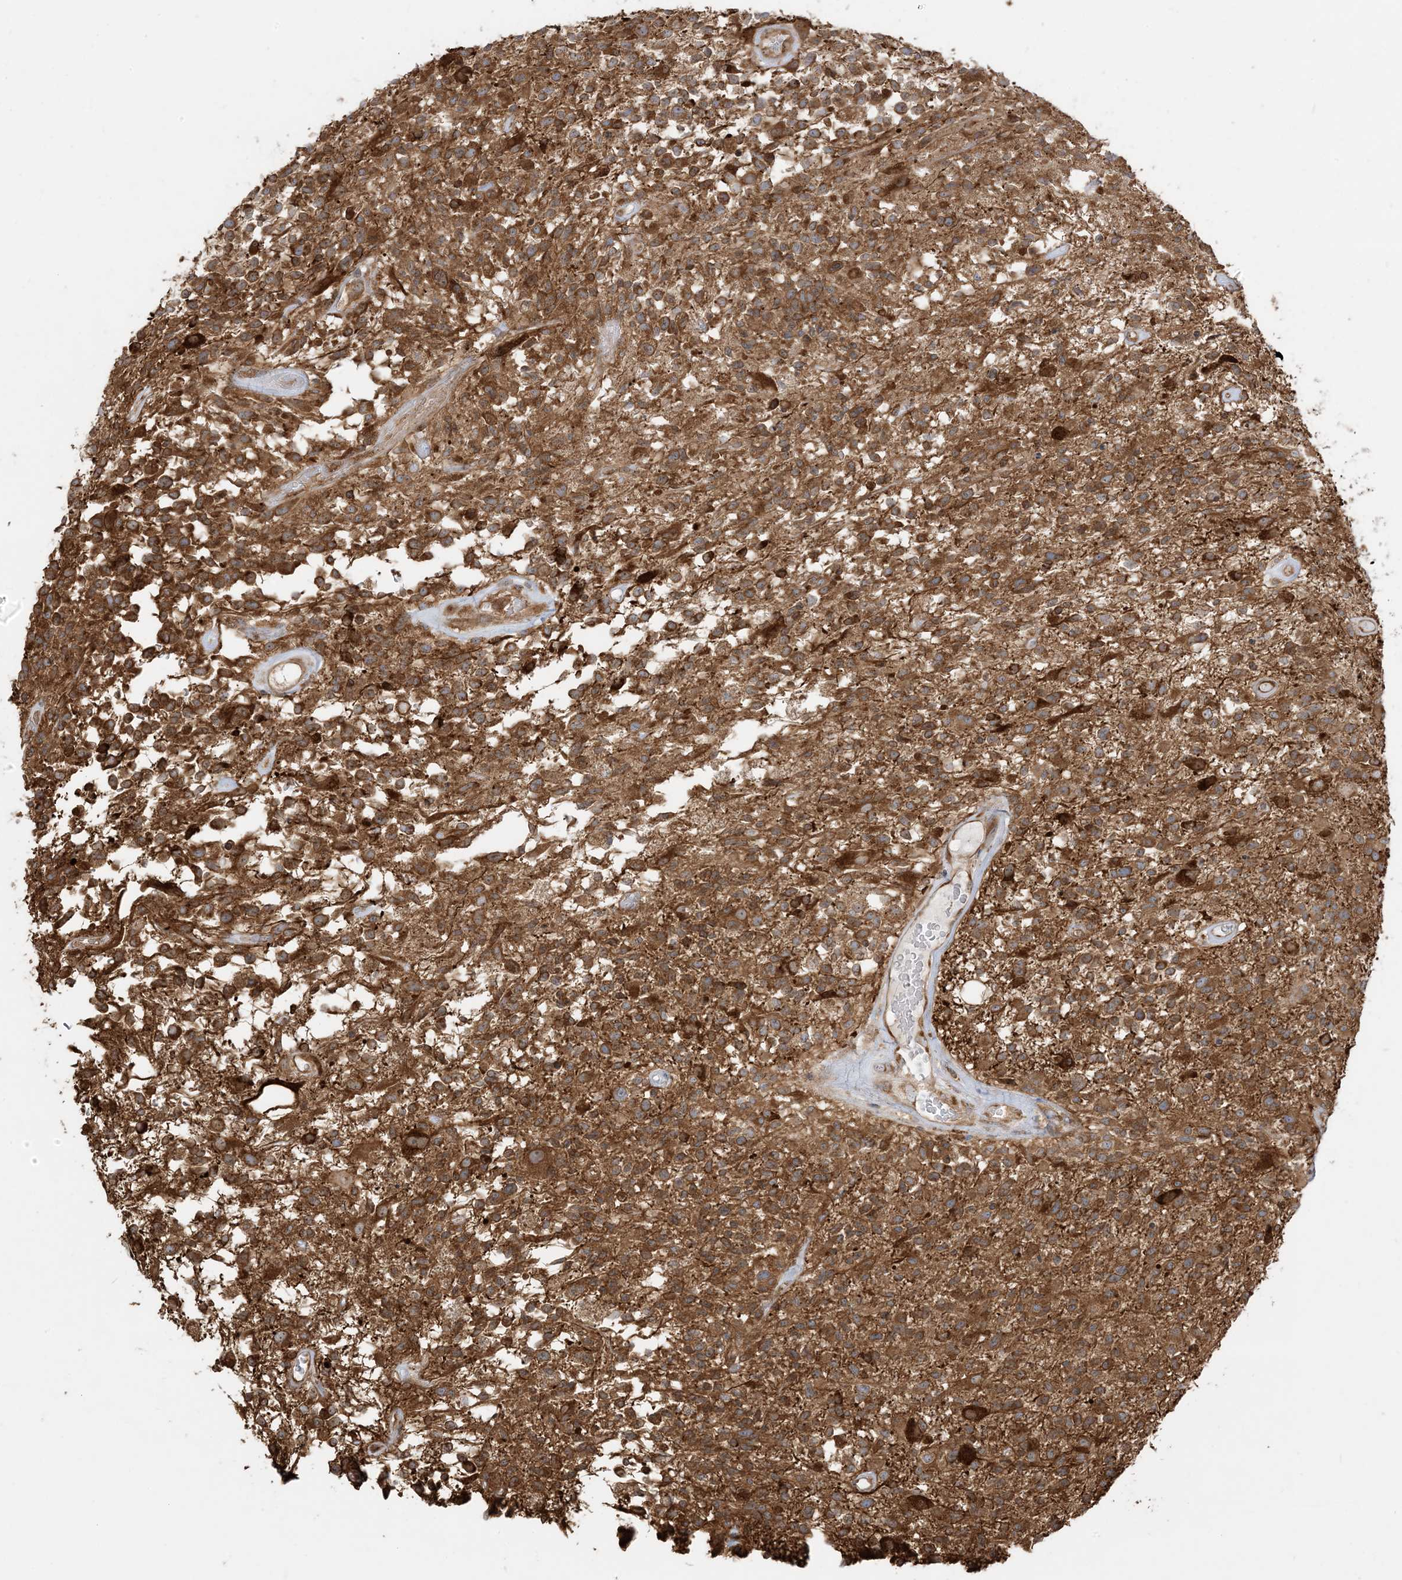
{"staining": {"intensity": "strong", "quantity": ">75%", "location": "cytoplasmic/membranous"}, "tissue": "glioma", "cell_type": "Tumor cells", "image_type": "cancer", "snomed": [{"axis": "morphology", "description": "Glioma, malignant, High grade"}, {"axis": "morphology", "description": "Glioblastoma, NOS"}, {"axis": "topography", "description": "Brain"}], "caption": "Glioma stained with a brown dye reveals strong cytoplasmic/membranous positive staining in approximately >75% of tumor cells.", "gene": "SRP72", "patient": {"sex": "male", "age": 60}}